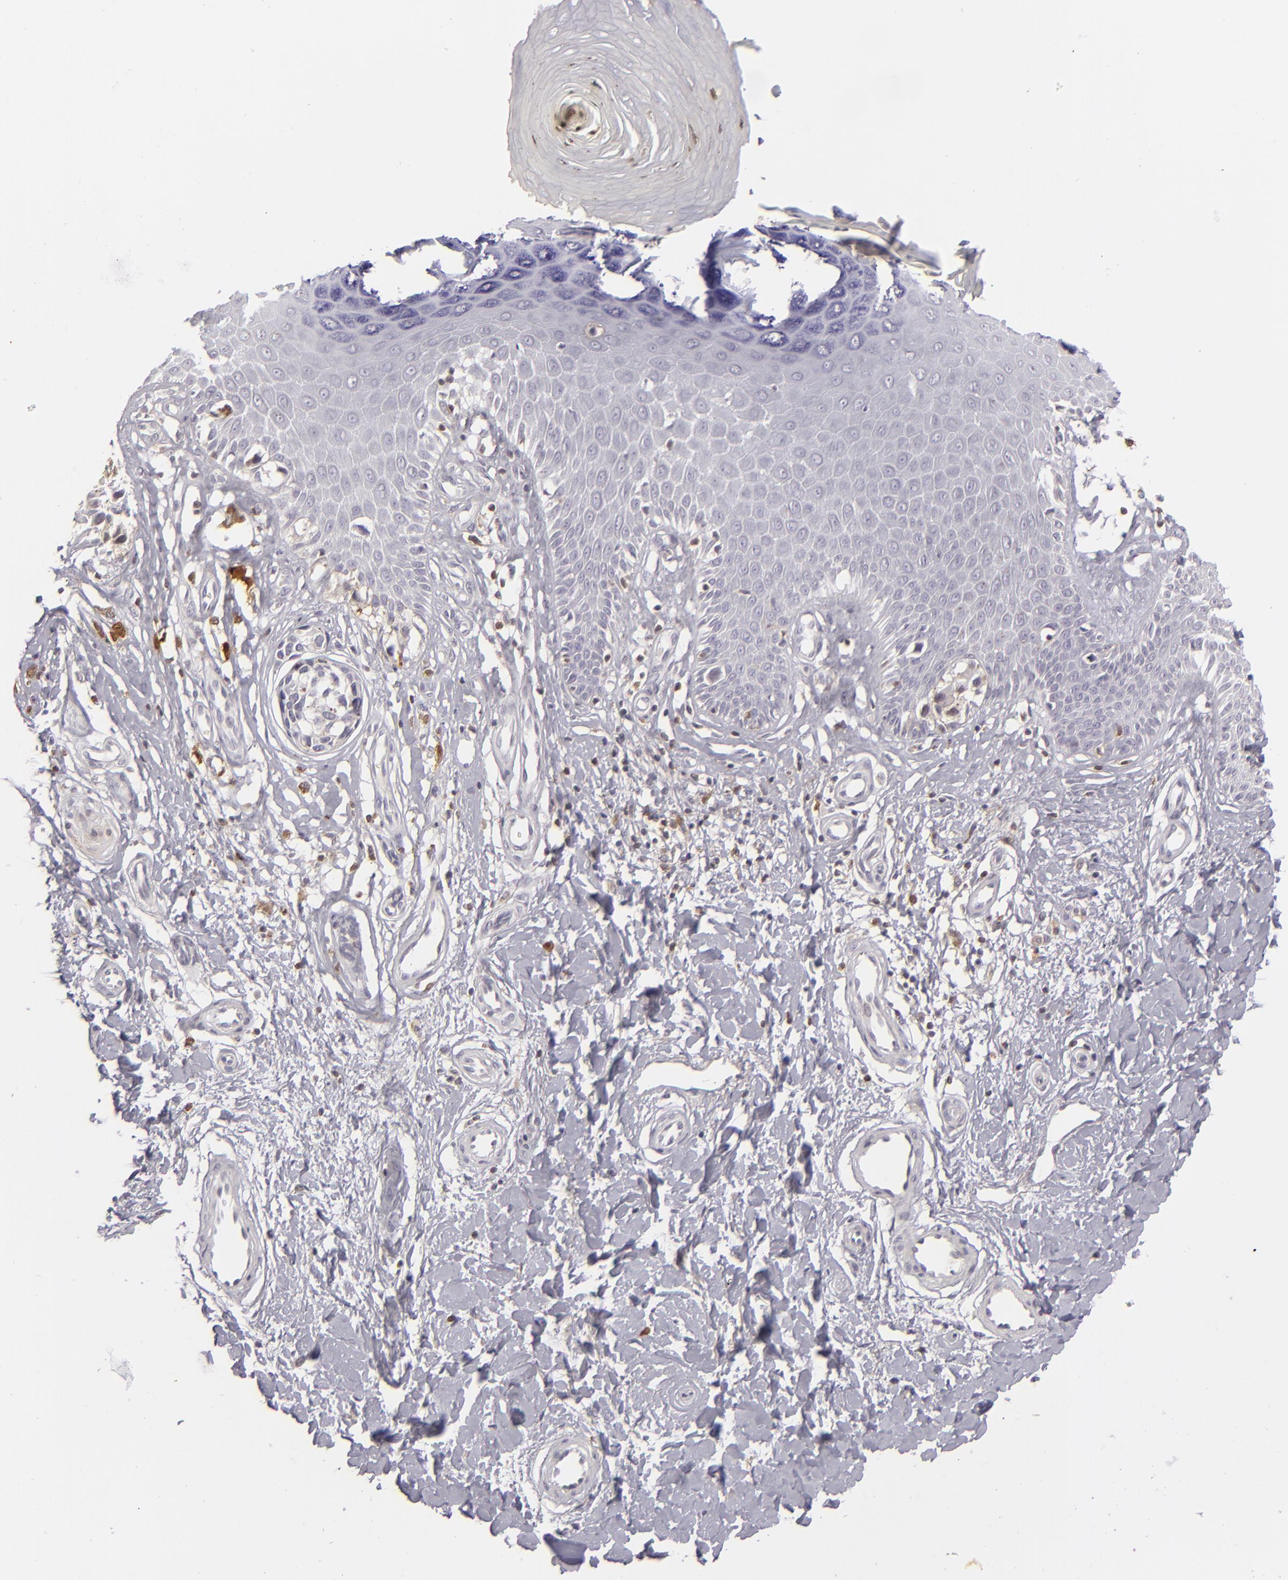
{"staining": {"intensity": "negative", "quantity": "none", "location": "none"}, "tissue": "melanoma", "cell_type": "Tumor cells", "image_type": "cancer", "snomed": [{"axis": "morphology", "description": "Malignant melanoma, NOS"}, {"axis": "topography", "description": "Skin"}], "caption": "This image is of malignant melanoma stained with immunohistochemistry to label a protein in brown with the nuclei are counter-stained blue. There is no staining in tumor cells.", "gene": "APOBEC3G", "patient": {"sex": "male", "age": 79}}